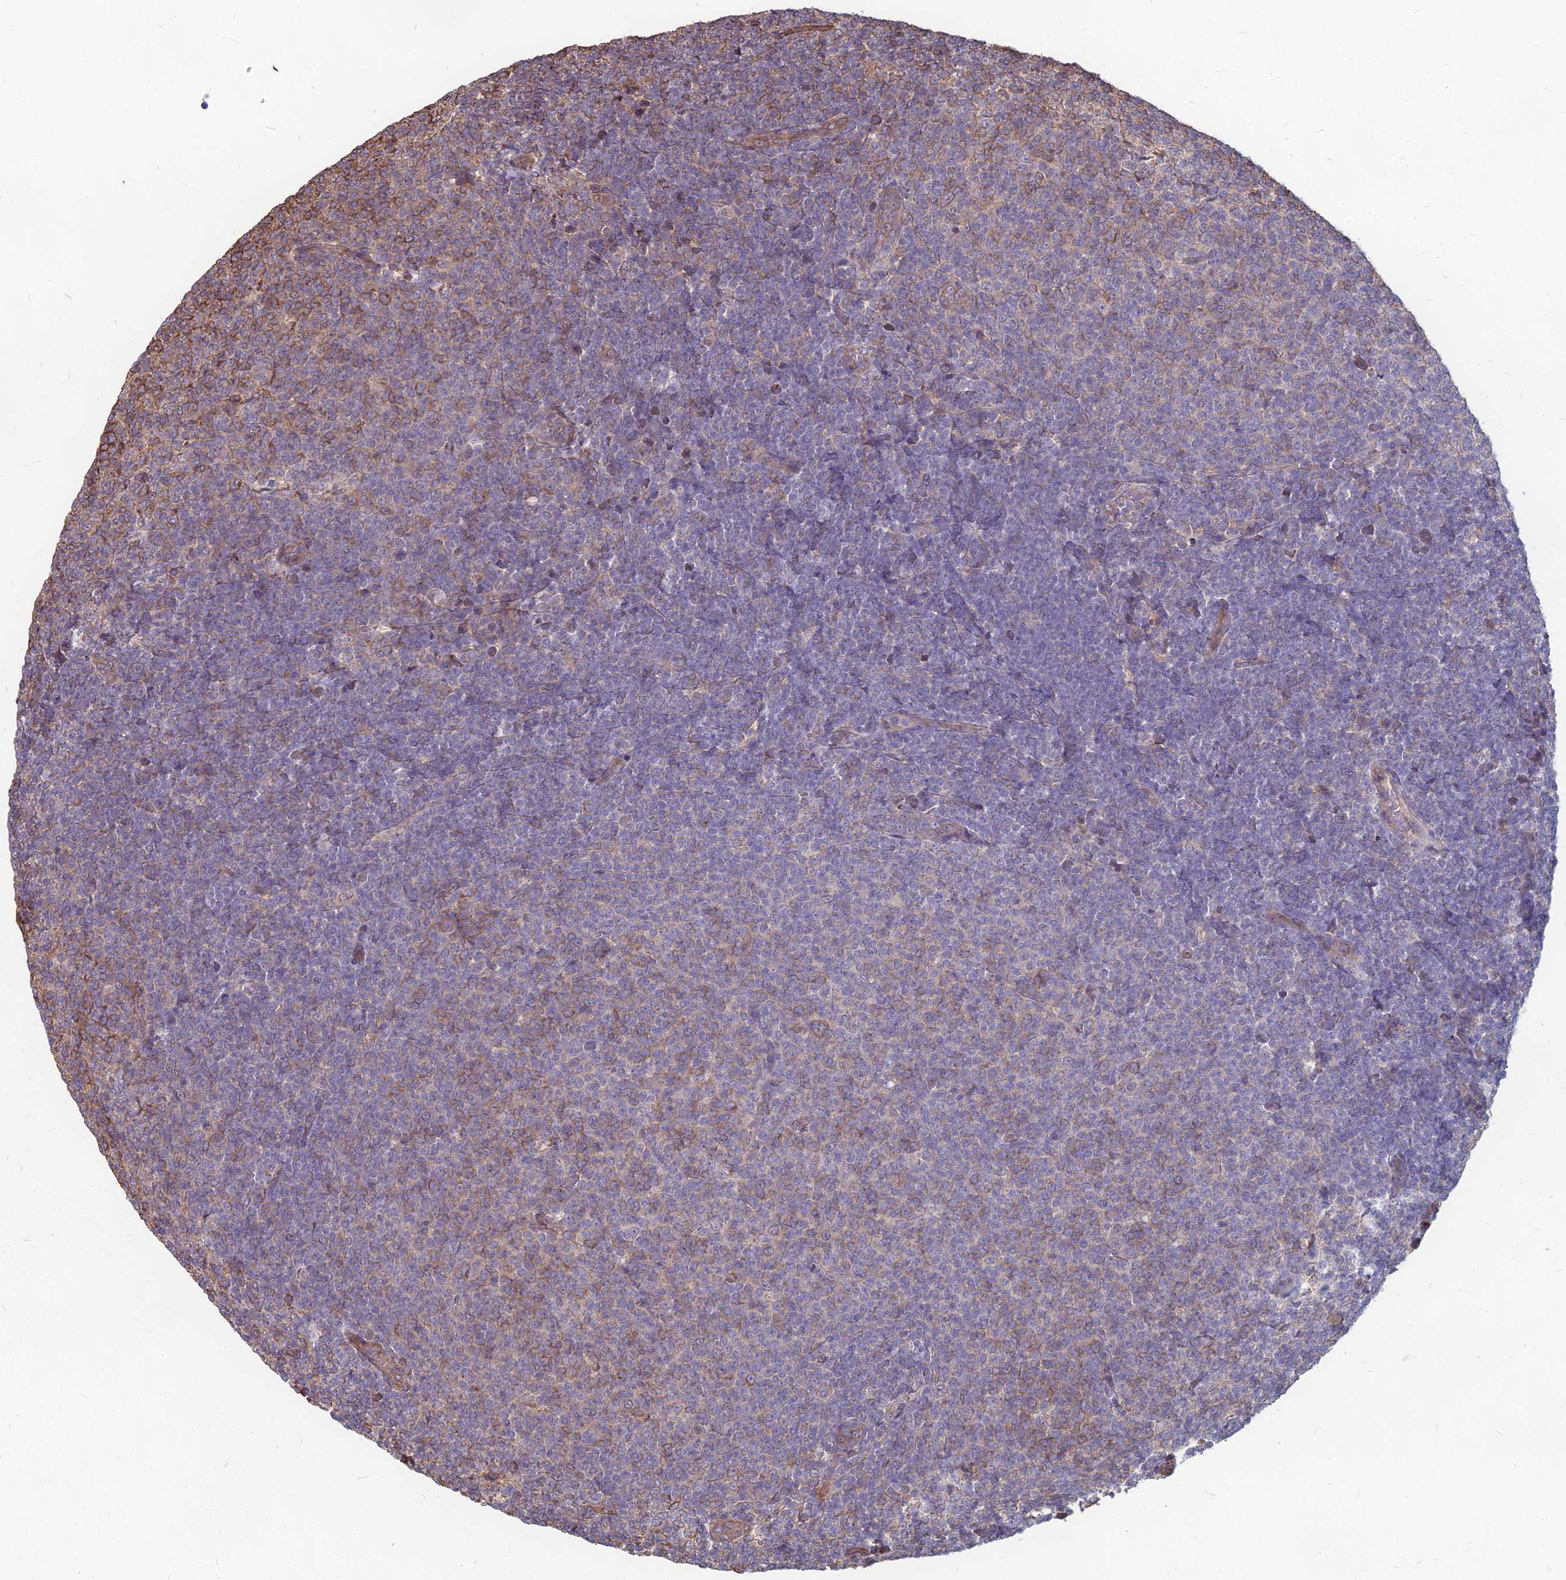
{"staining": {"intensity": "moderate", "quantity": "25%-75%", "location": "cytoplasmic/membranous"}, "tissue": "lymphoma", "cell_type": "Tumor cells", "image_type": "cancer", "snomed": [{"axis": "morphology", "description": "Malignant lymphoma, non-Hodgkin's type, Low grade"}, {"axis": "topography", "description": "Lymph node"}], "caption": "Protein staining shows moderate cytoplasmic/membranous staining in about 25%-75% of tumor cells in low-grade malignant lymphoma, non-Hodgkin's type. (DAB IHC with brightfield microscopy, high magnification).", "gene": "LSM6", "patient": {"sex": "male", "age": 66}}